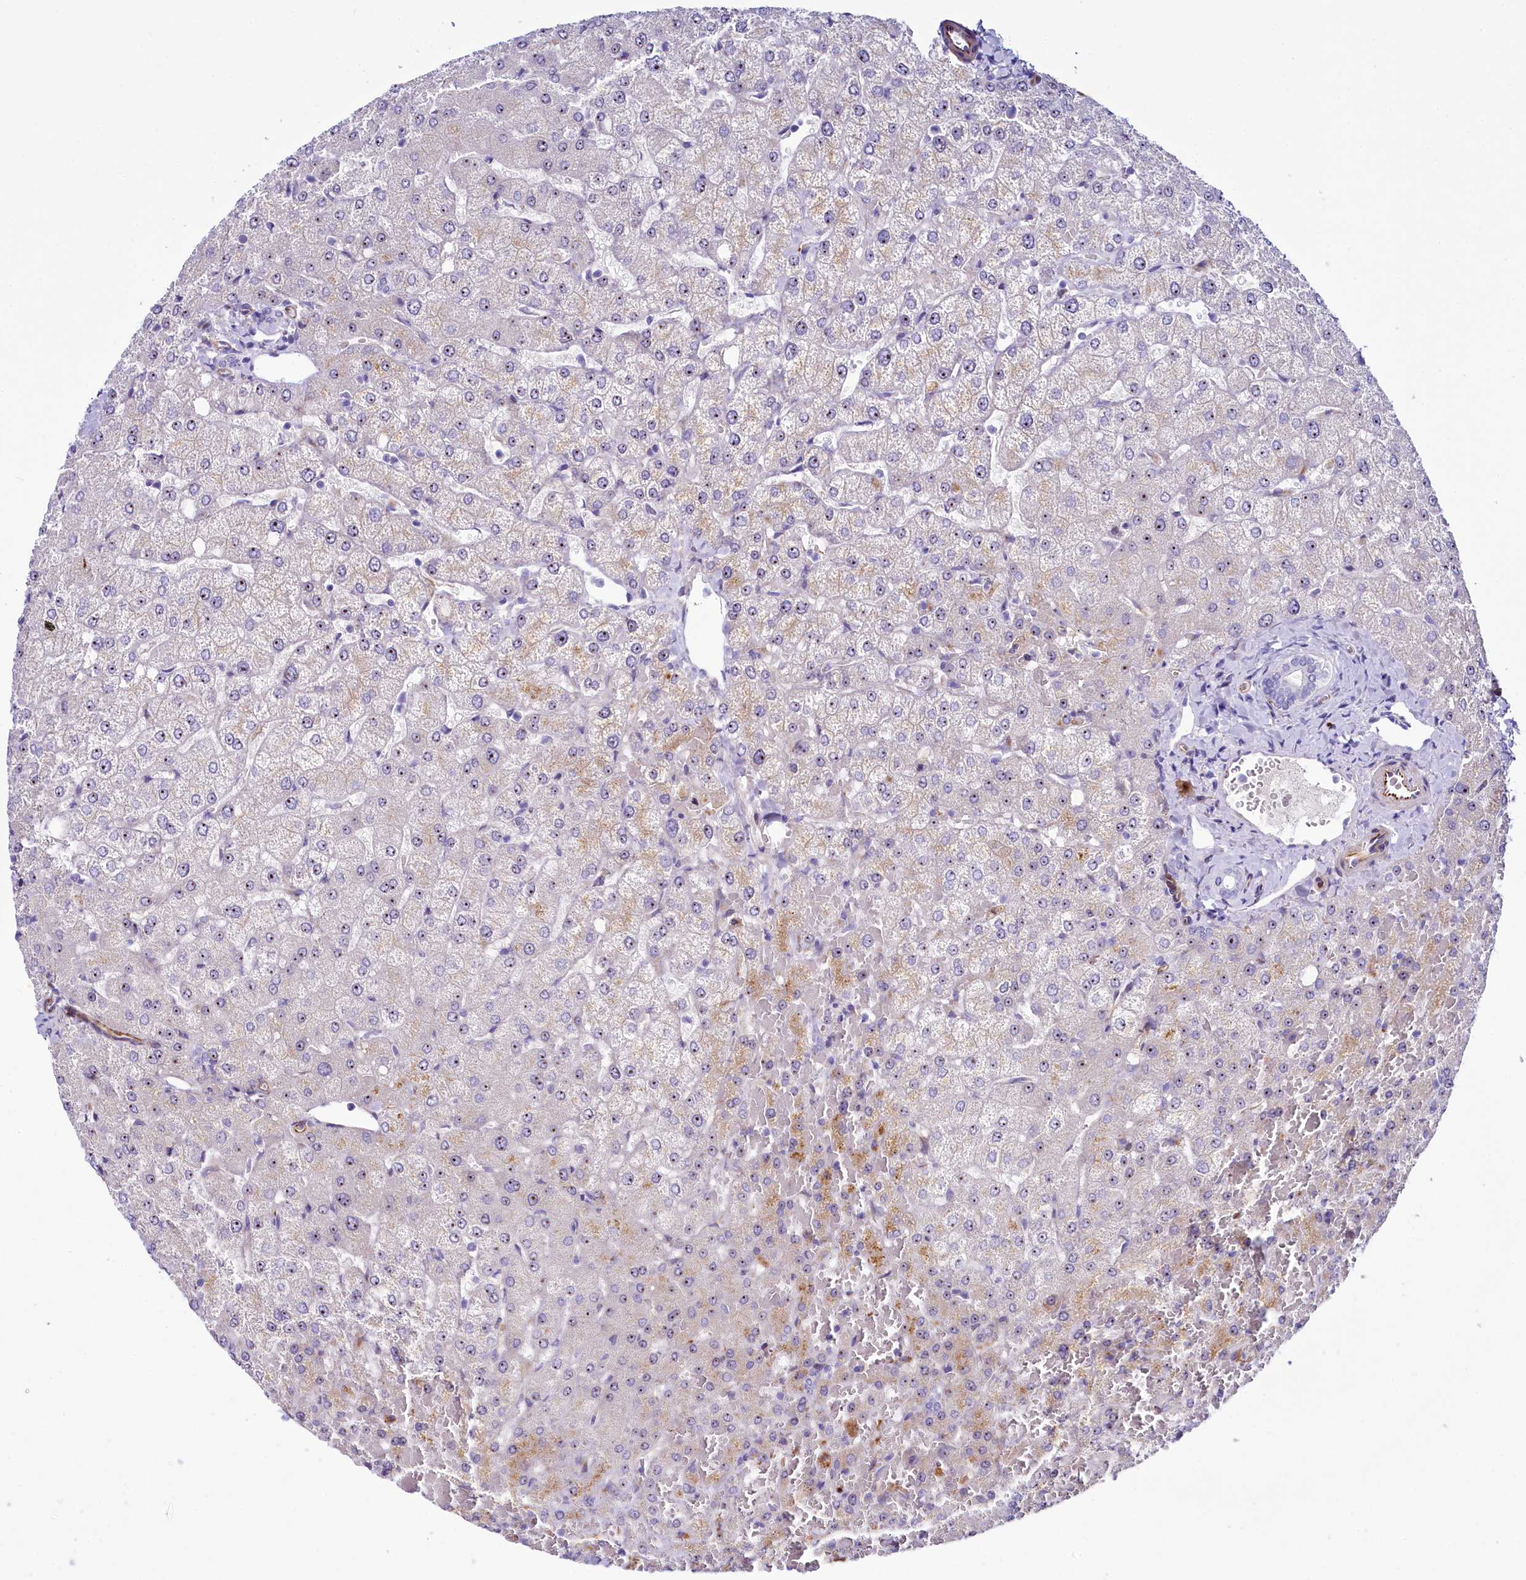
{"staining": {"intensity": "negative", "quantity": "none", "location": "none"}, "tissue": "liver", "cell_type": "Cholangiocytes", "image_type": "normal", "snomed": [{"axis": "morphology", "description": "Normal tissue, NOS"}, {"axis": "topography", "description": "Liver"}], "caption": "Cholangiocytes are negative for brown protein staining in benign liver. Brightfield microscopy of immunohistochemistry stained with DAB (3,3'-diaminobenzidine) (brown) and hematoxylin (blue), captured at high magnification.", "gene": "SH3TC2", "patient": {"sex": "female", "age": 54}}